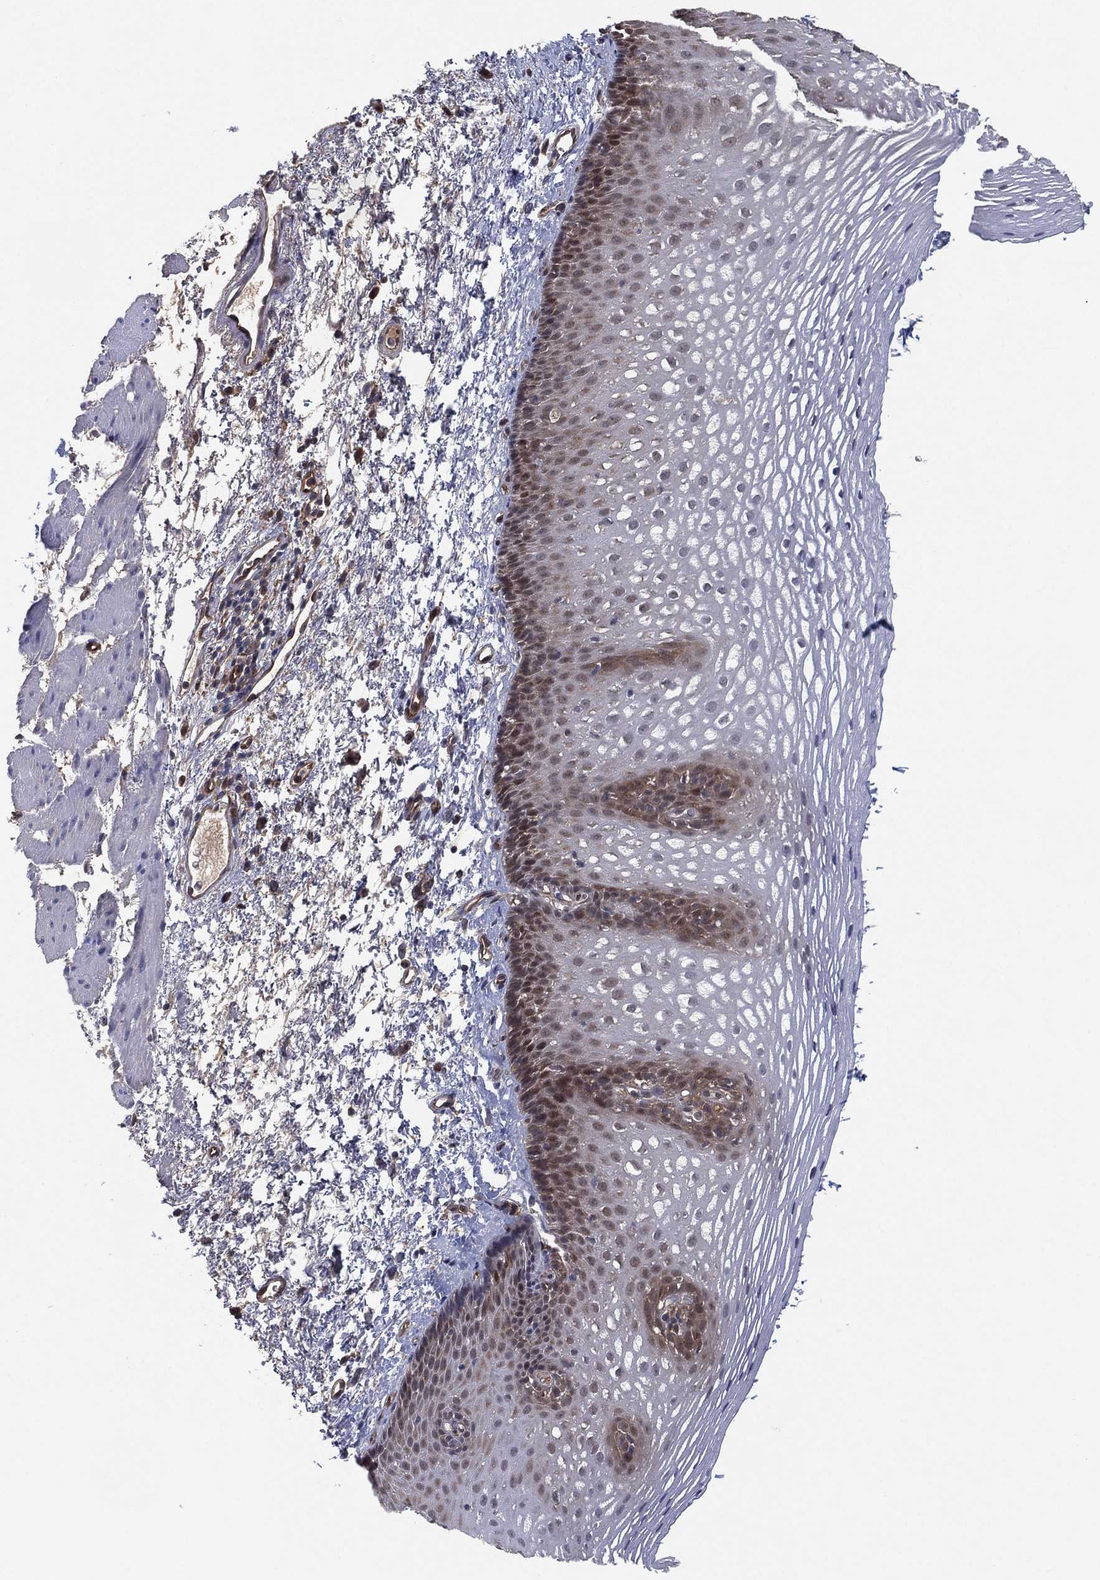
{"staining": {"intensity": "strong", "quantity": "<25%", "location": "cytoplasmic/membranous"}, "tissue": "esophagus", "cell_type": "Squamous epithelial cells", "image_type": "normal", "snomed": [{"axis": "morphology", "description": "Normal tissue, NOS"}, {"axis": "topography", "description": "Esophagus"}], "caption": "Esophagus stained with a protein marker shows strong staining in squamous epithelial cells.", "gene": "PSMG4", "patient": {"sex": "male", "age": 76}}